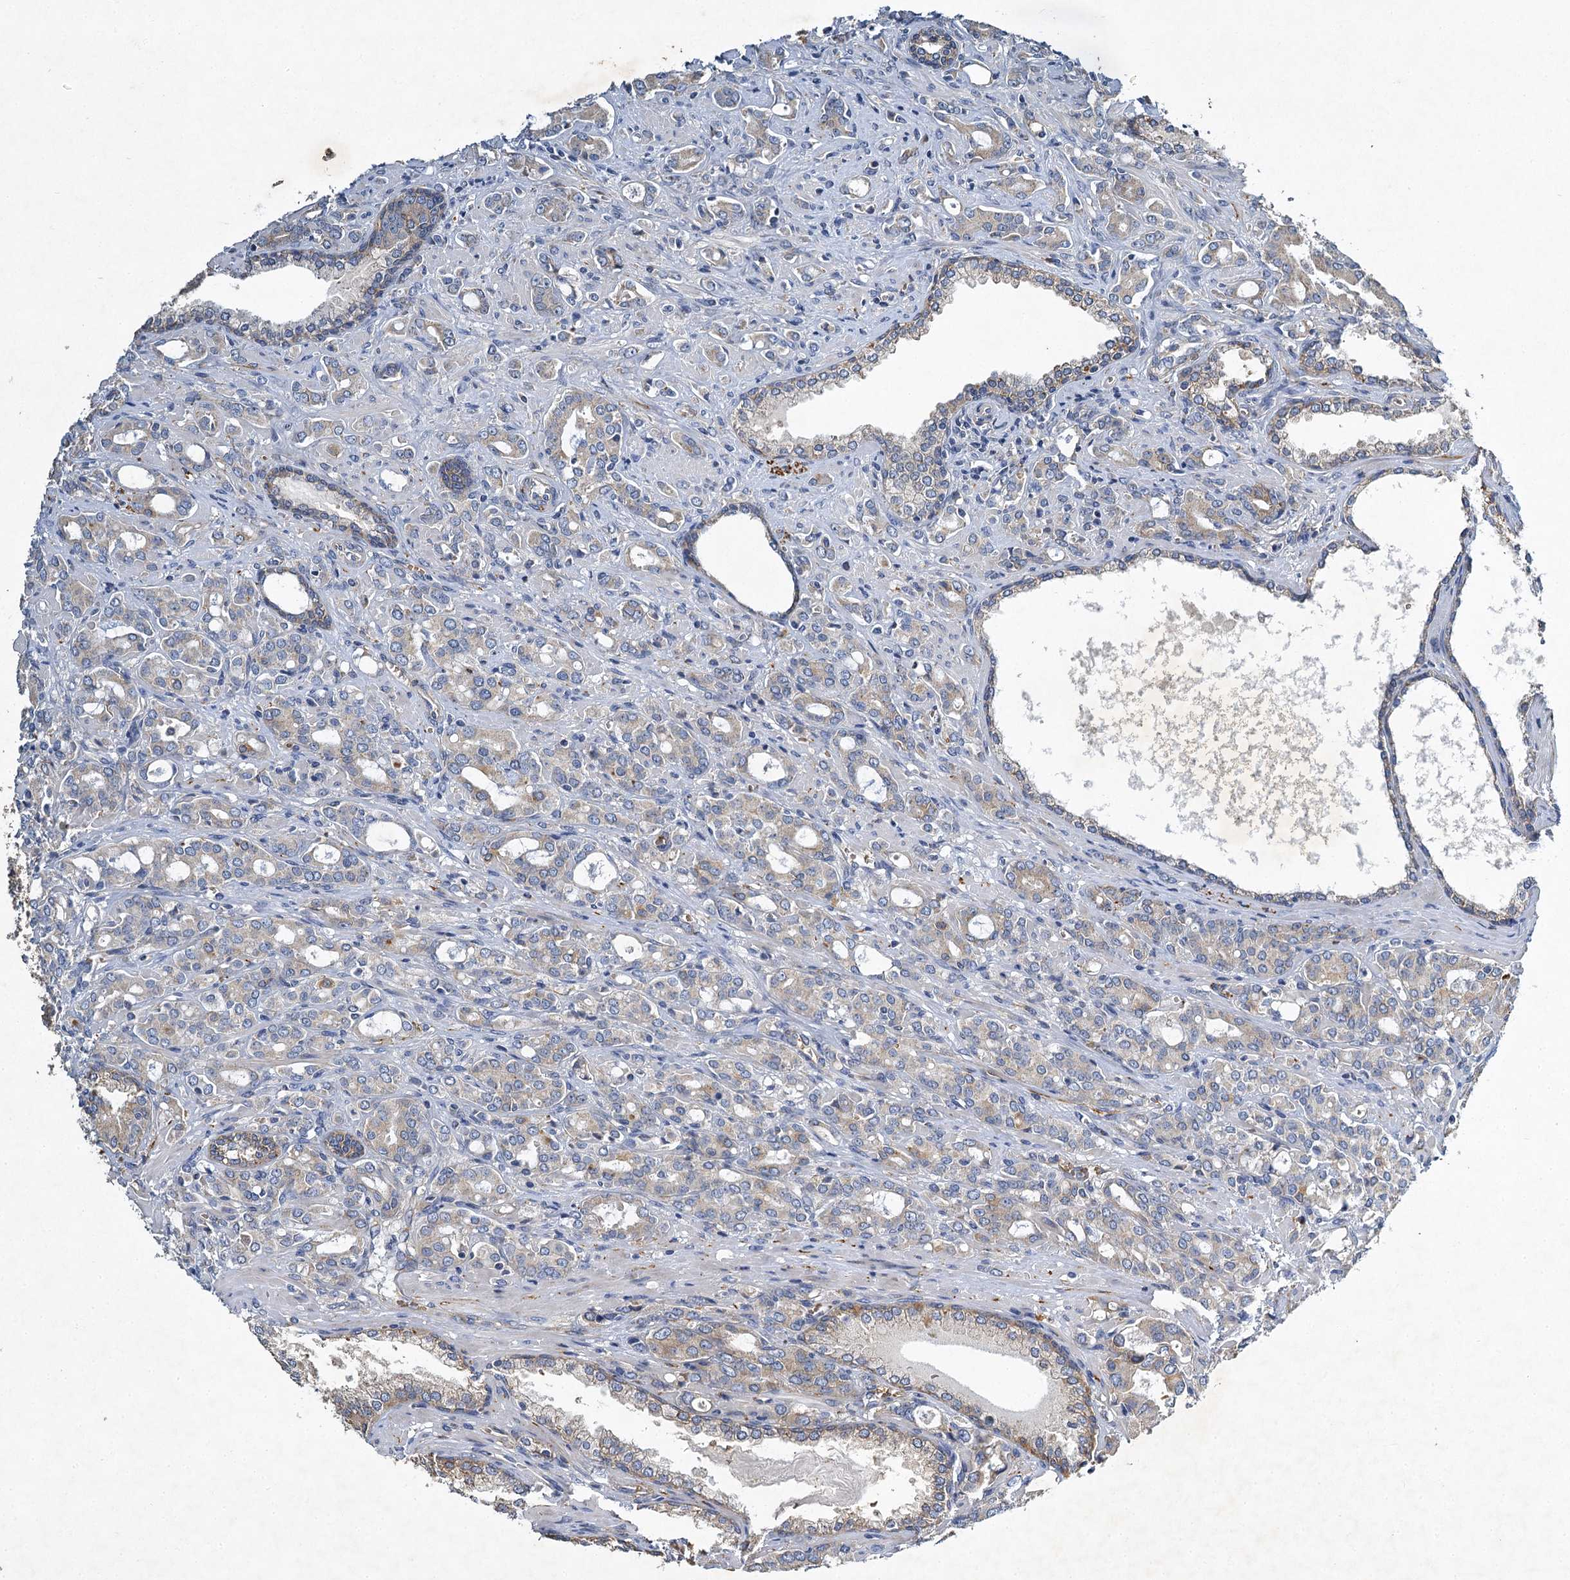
{"staining": {"intensity": "weak", "quantity": "25%-75%", "location": "cytoplasmic/membranous"}, "tissue": "prostate cancer", "cell_type": "Tumor cells", "image_type": "cancer", "snomed": [{"axis": "morphology", "description": "Adenocarcinoma, High grade"}, {"axis": "topography", "description": "Prostate"}], "caption": "Prostate cancer stained for a protein (brown) shows weak cytoplasmic/membranous positive staining in about 25%-75% of tumor cells.", "gene": "BCS1L", "patient": {"sex": "male", "age": 72}}